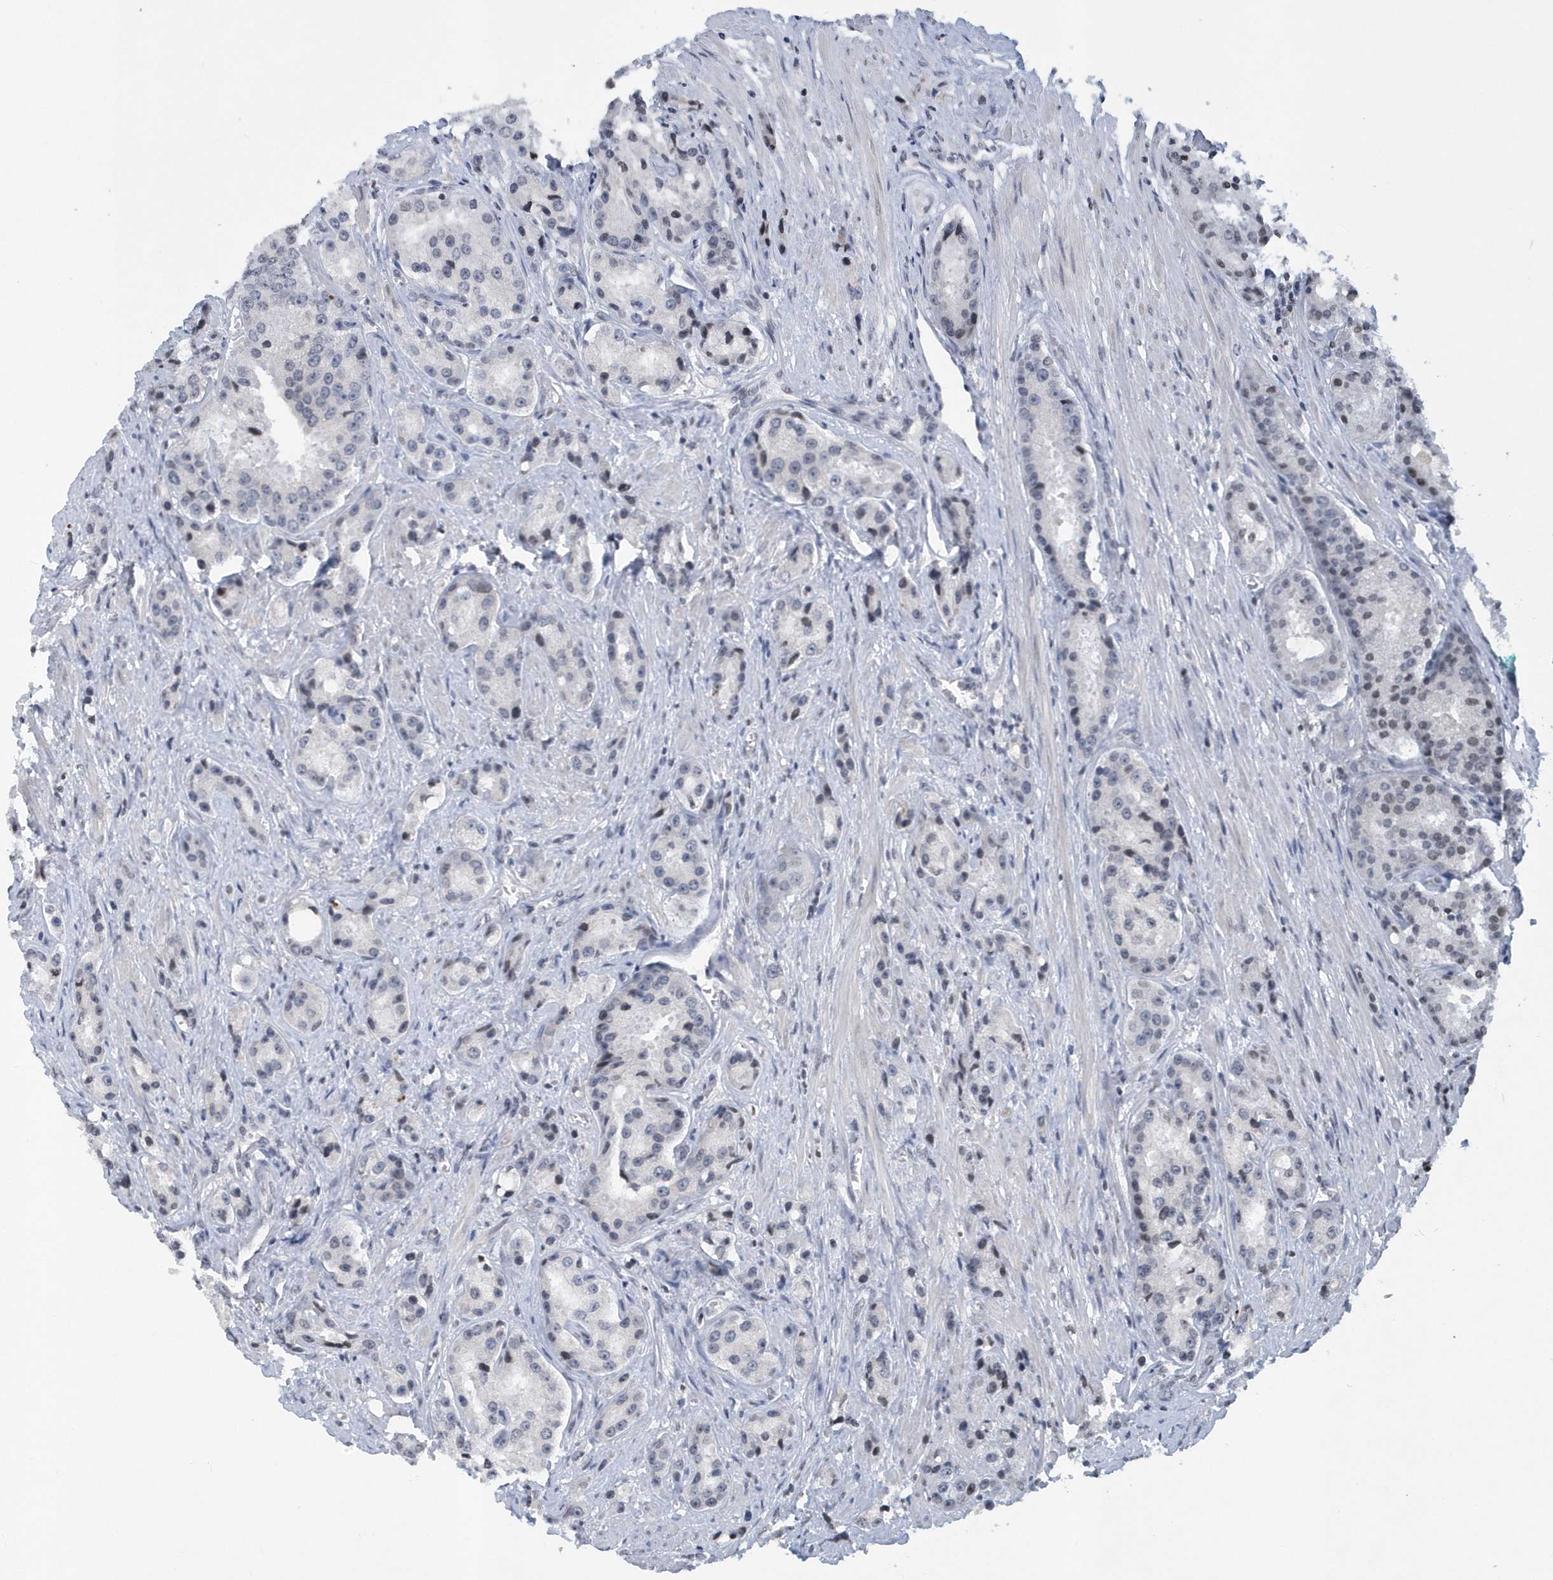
{"staining": {"intensity": "negative", "quantity": "none", "location": "none"}, "tissue": "prostate cancer", "cell_type": "Tumor cells", "image_type": "cancer", "snomed": [{"axis": "morphology", "description": "Adenocarcinoma, High grade"}, {"axis": "topography", "description": "Prostate"}], "caption": "The IHC photomicrograph has no significant staining in tumor cells of prostate cancer (adenocarcinoma (high-grade)) tissue.", "gene": "VWA5B2", "patient": {"sex": "male", "age": 60}}